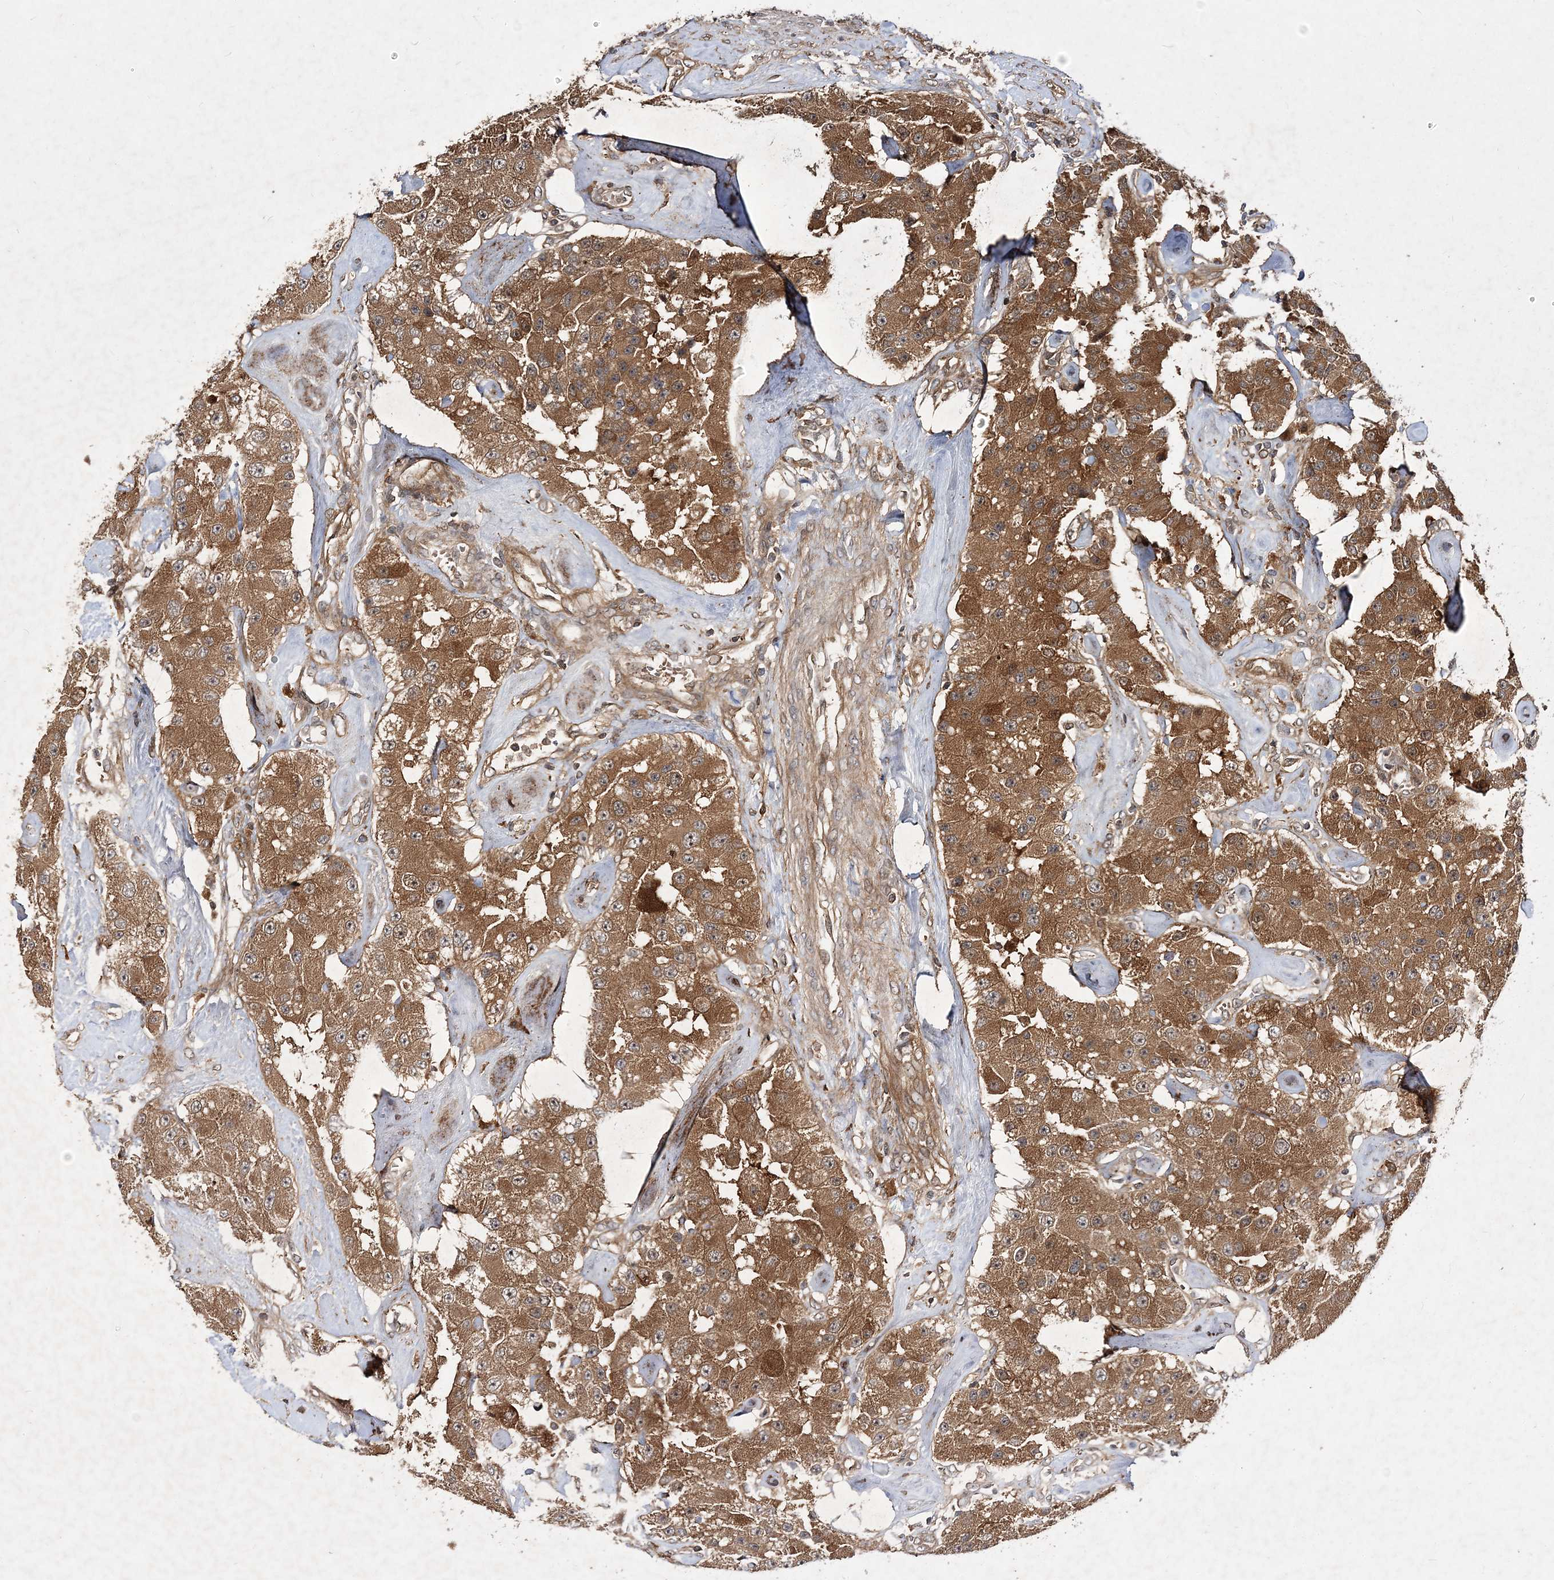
{"staining": {"intensity": "strong", "quantity": ">75%", "location": "cytoplasmic/membranous"}, "tissue": "carcinoid", "cell_type": "Tumor cells", "image_type": "cancer", "snomed": [{"axis": "morphology", "description": "Carcinoid, malignant, NOS"}, {"axis": "topography", "description": "Pancreas"}], "caption": "There is high levels of strong cytoplasmic/membranous expression in tumor cells of carcinoid, as demonstrated by immunohistochemical staining (brown color).", "gene": "TMEM9B", "patient": {"sex": "male", "age": 41}}